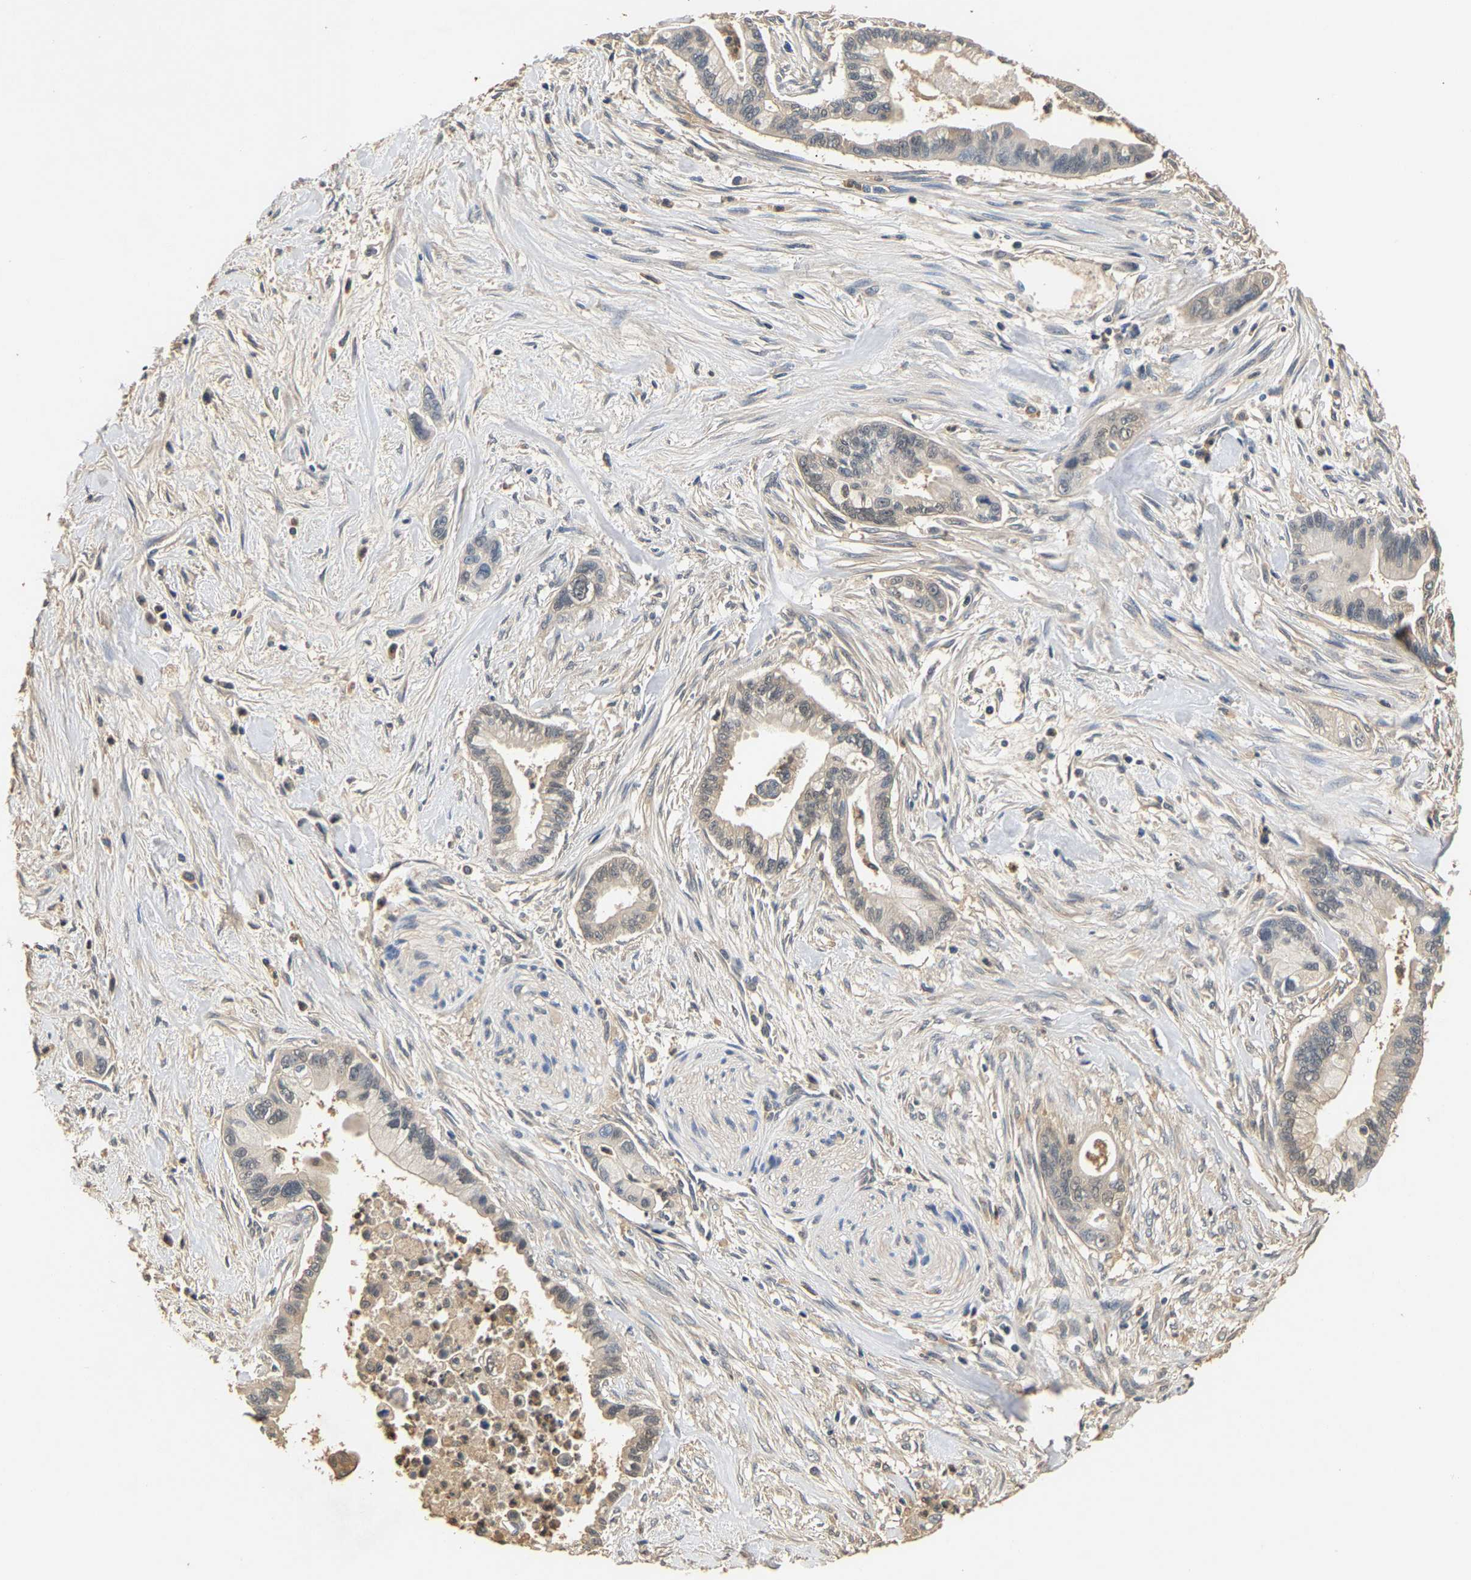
{"staining": {"intensity": "negative", "quantity": "none", "location": "none"}, "tissue": "pancreatic cancer", "cell_type": "Tumor cells", "image_type": "cancer", "snomed": [{"axis": "morphology", "description": "Adenocarcinoma, NOS"}, {"axis": "topography", "description": "Pancreas"}], "caption": "Immunohistochemistry (IHC) image of neoplastic tissue: pancreatic adenocarcinoma stained with DAB shows no significant protein positivity in tumor cells. (Stains: DAB IHC with hematoxylin counter stain, Microscopy: brightfield microscopy at high magnification).", "gene": "GPI", "patient": {"sex": "female", "age": 61}}